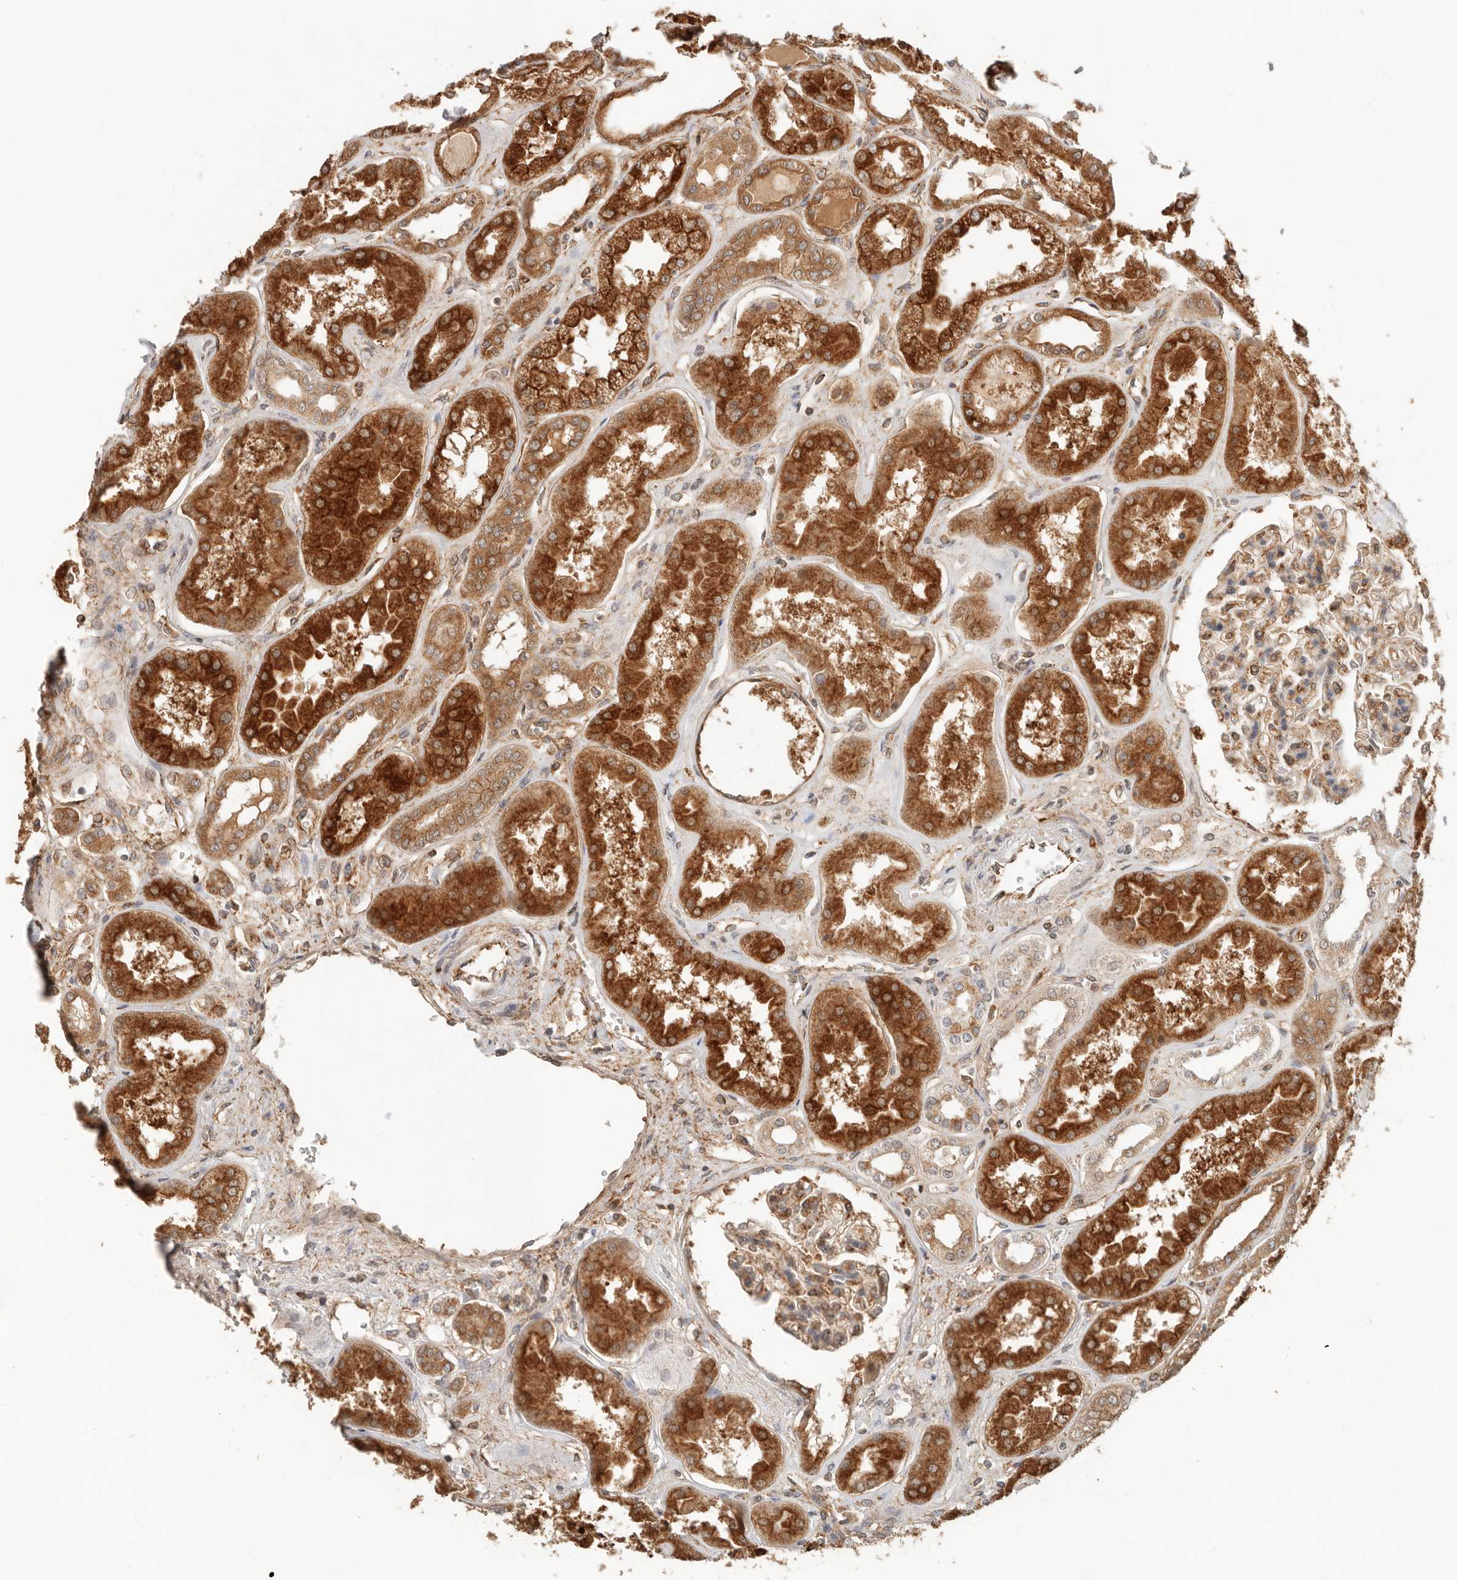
{"staining": {"intensity": "moderate", "quantity": ">75%", "location": "cytoplasmic/membranous"}, "tissue": "kidney", "cell_type": "Cells in glomeruli", "image_type": "normal", "snomed": [{"axis": "morphology", "description": "Normal tissue, NOS"}, {"axis": "topography", "description": "Kidney"}], "caption": "Immunohistochemistry of benign human kidney demonstrates medium levels of moderate cytoplasmic/membranous positivity in approximately >75% of cells in glomeruli.", "gene": "HEXD", "patient": {"sex": "female", "age": 56}}